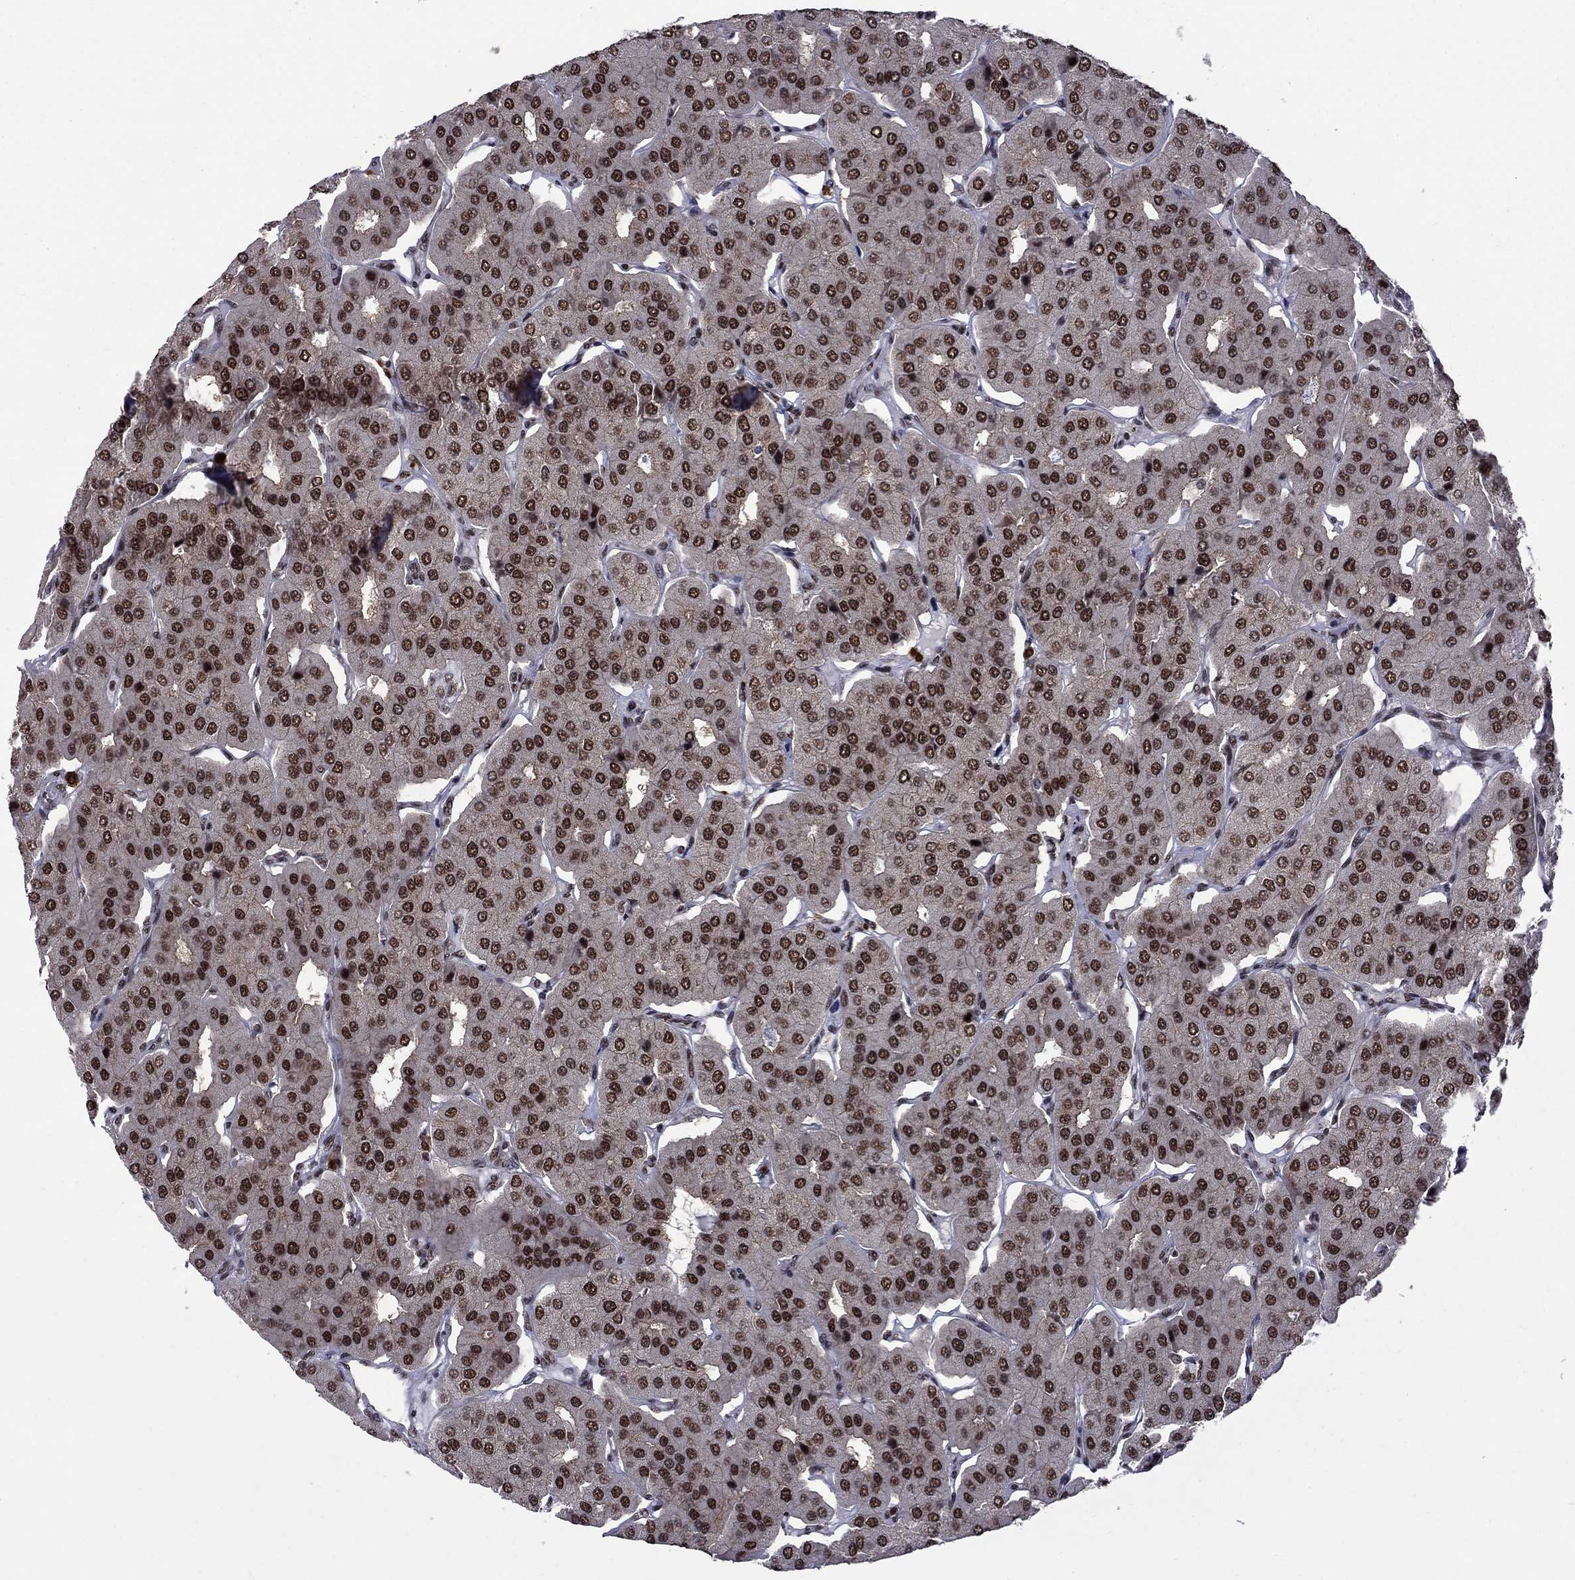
{"staining": {"intensity": "strong", "quantity": ">75%", "location": "nuclear"}, "tissue": "parathyroid gland", "cell_type": "Glandular cells", "image_type": "normal", "snomed": [{"axis": "morphology", "description": "Normal tissue, NOS"}, {"axis": "morphology", "description": "Adenoma, NOS"}, {"axis": "topography", "description": "Parathyroid gland"}], "caption": "Immunohistochemical staining of normal human parathyroid gland displays strong nuclear protein expression in about >75% of glandular cells. (Stains: DAB (3,3'-diaminobenzidine) in brown, nuclei in blue, Microscopy: brightfield microscopy at high magnification).", "gene": "MED25", "patient": {"sex": "female", "age": 86}}